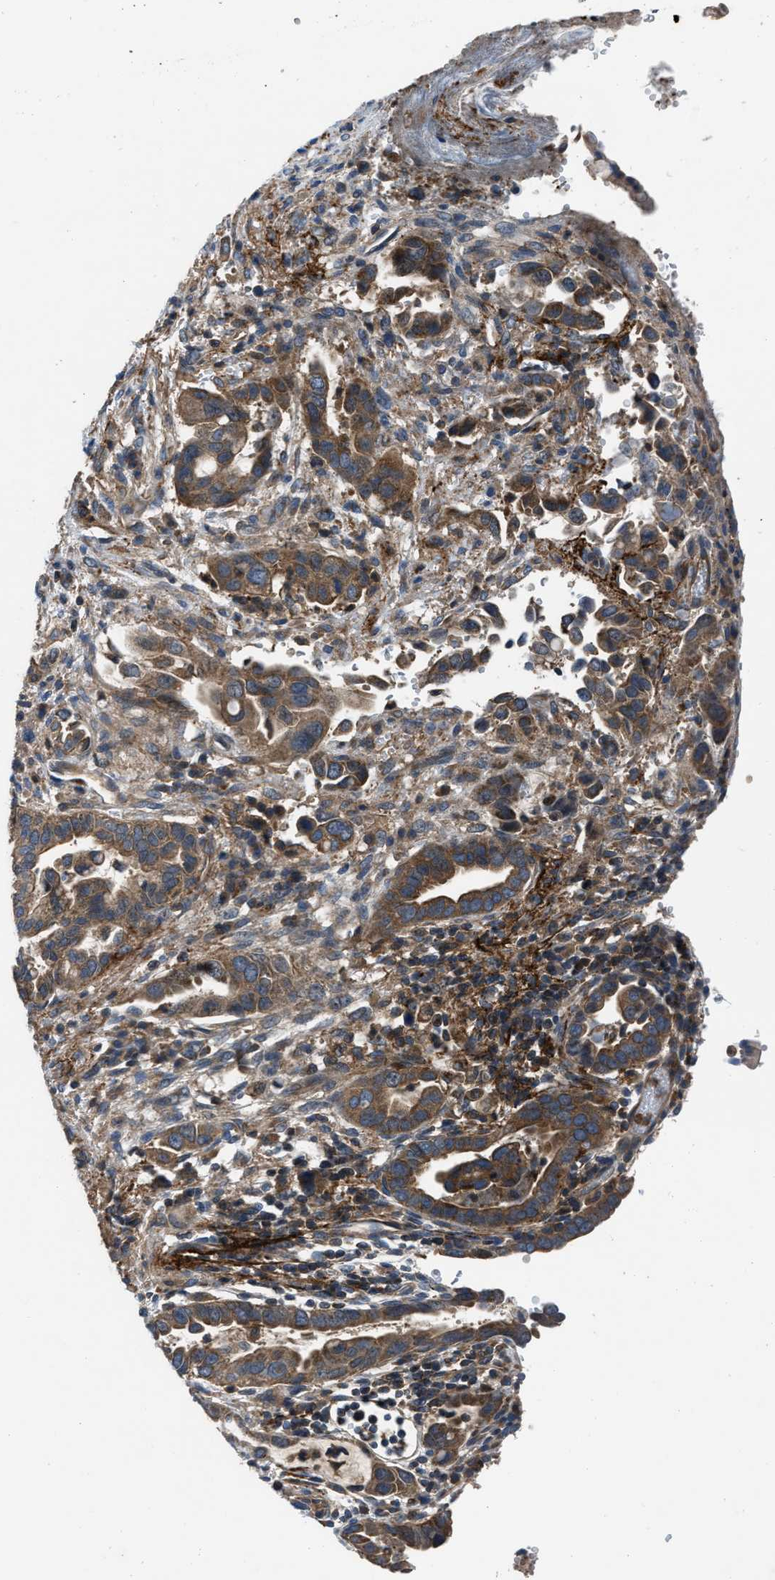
{"staining": {"intensity": "moderate", "quantity": ">75%", "location": "cytoplasmic/membranous"}, "tissue": "pancreatic cancer", "cell_type": "Tumor cells", "image_type": "cancer", "snomed": [{"axis": "morphology", "description": "Adenocarcinoma, NOS"}, {"axis": "topography", "description": "Pancreas"}], "caption": "Human adenocarcinoma (pancreatic) stained with a brown dye exhibits moderate cytoplasmic/membranous positive staining in about >75% of tumor cells.", "gene": "USP25", "patient": {"sex": "female", "age": 70}}